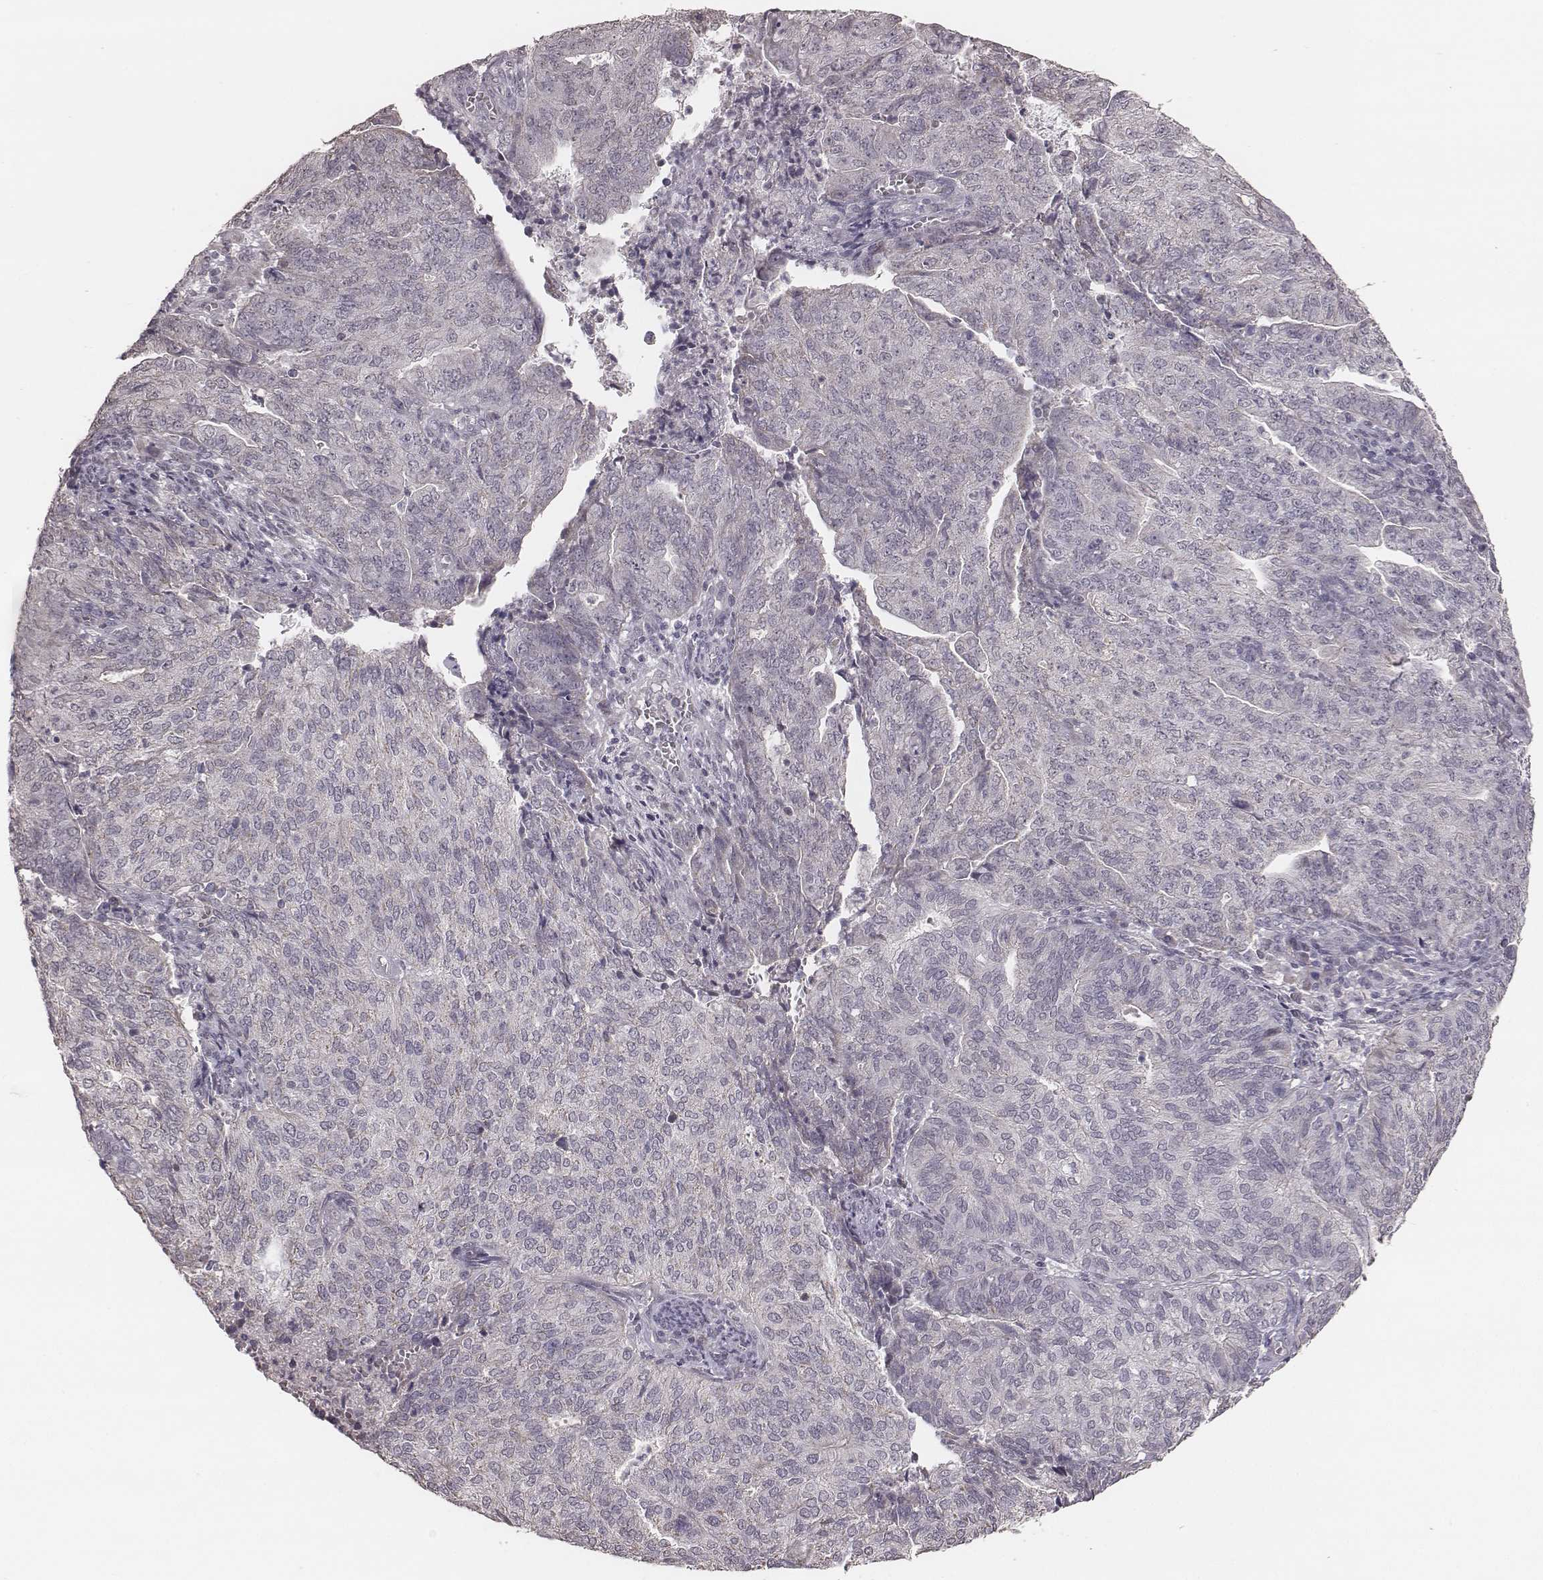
{"staining": {"intensity": "negative", "quantity": "none", "location": "none"}, "tissue": "endometrial cancer", "cell_type": "Tumor cells", "image_type": "cancer", "snomed": [{"axis": "morphology", "description": "Adenocarcinoma, NOS"}, {"axis": "topography", "description": "Endometrium"}], "caption": "Tumor cells show no significant protein staining in adenocarcinoma (endometrial). (Stains: DAB (3,3'-diaminobenzidine) immunohistochemistry with hematoxylin counter stain, Microscopy: brightfield microscopy at high magnification).", "gene": "SLC7A4", "patient": {"sex": "female", "age": 82}}